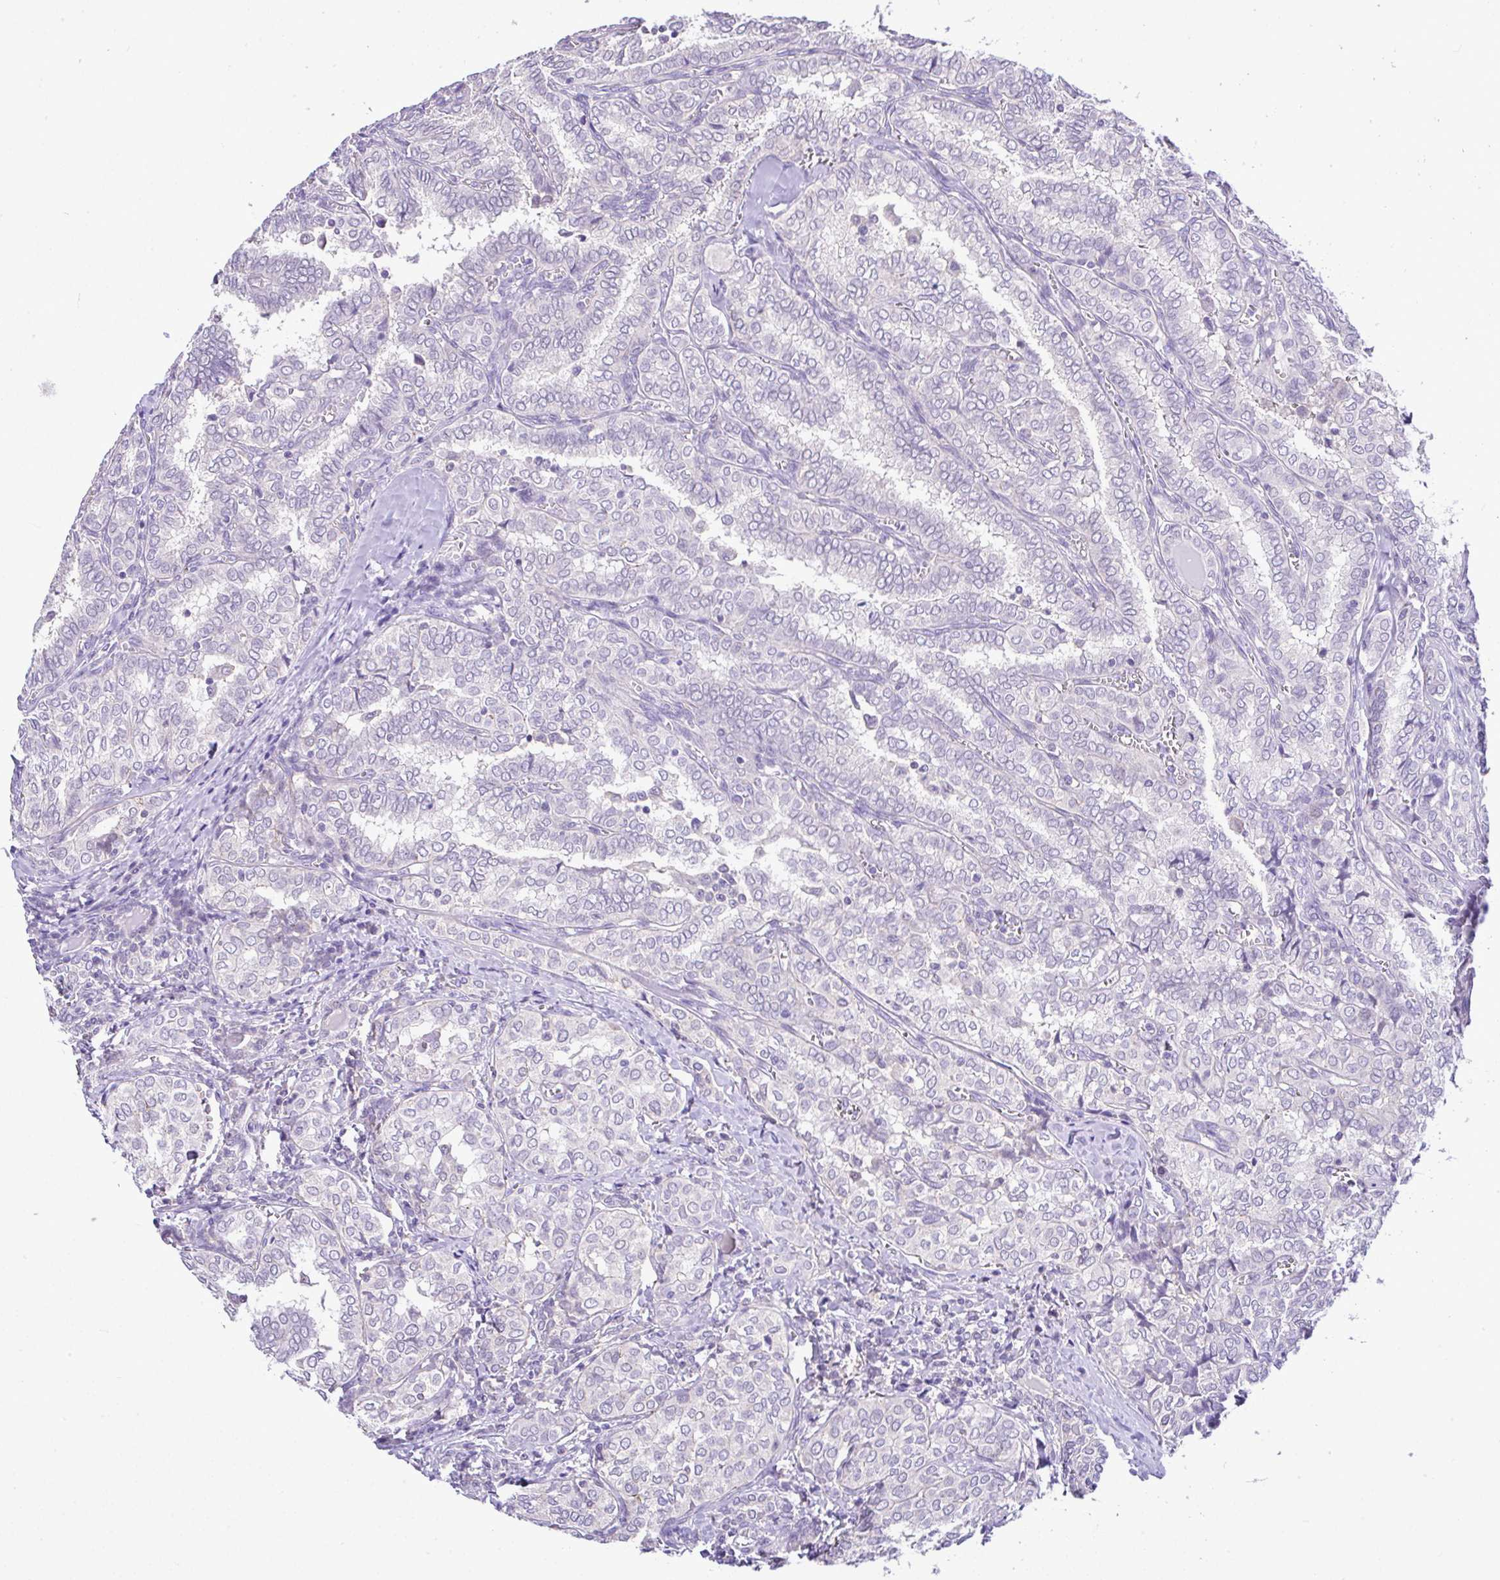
{"staining": {"intensity": "negative", "quantity": "none", "location": "none"}, "tissue": "thyroid cancer", "cell_type": "Tumor cells", "image_type": "cancer", "snomed": [{"axis": "morphology", "description": "Papillary adenocarcinoma, NOS"}, {"axis": "topography", "description": "Thyroid gland"}], "caption": "Immunohistochemistry (IHC) photomicrograph of neoplastic tissue: human thyroid cancer (papillary adenocarcinoma) stained with DAB displays no significant protein staining in tumor cells.", "gene": "CTU1", "patient": {"sex": "female", "age": 30}}